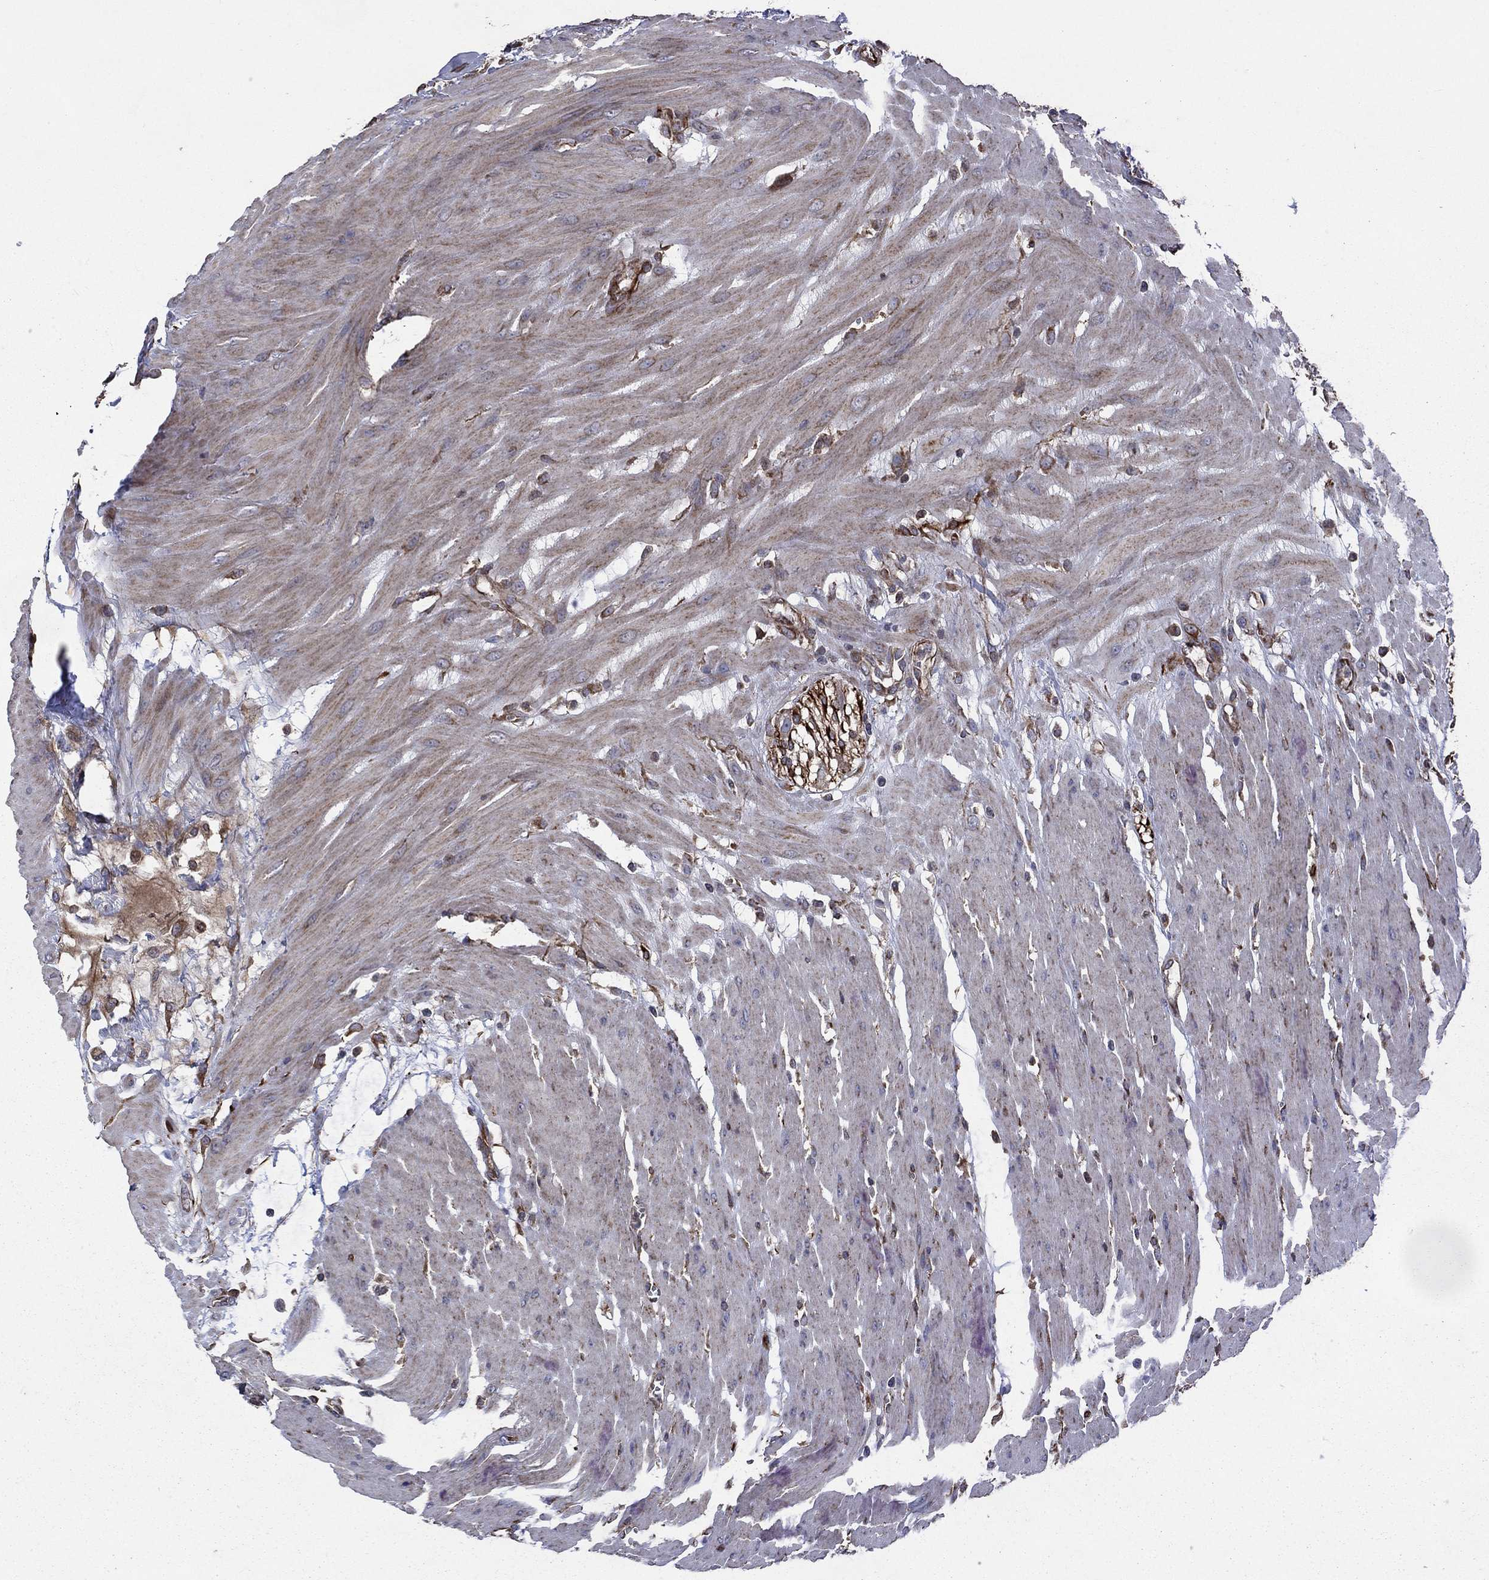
{"staining": {"intensity": "moderate", "quantity": "25%-75%", "location": "cytoplasmic/membranous"}, "tissue": "colon", "cell_type": "Endothelial cells", "image_type": "normal", "snomed": [{"axis": "morphology", "description": "Normal tissue, NOS"}, {"axis": "morphology", "description": "Adenocarcinoma, NOS"}, {"axis": "topography", "description": "Colon"}], "caption": "Immunohistochemical staining of unremarkable colon displays medium levels of moderate cytoplasmic/membranous positivity in approximately 25%-75% of endothelial cells.", "gene": "NDUFC1", "patient": {"sex": "male", "age": 65}}